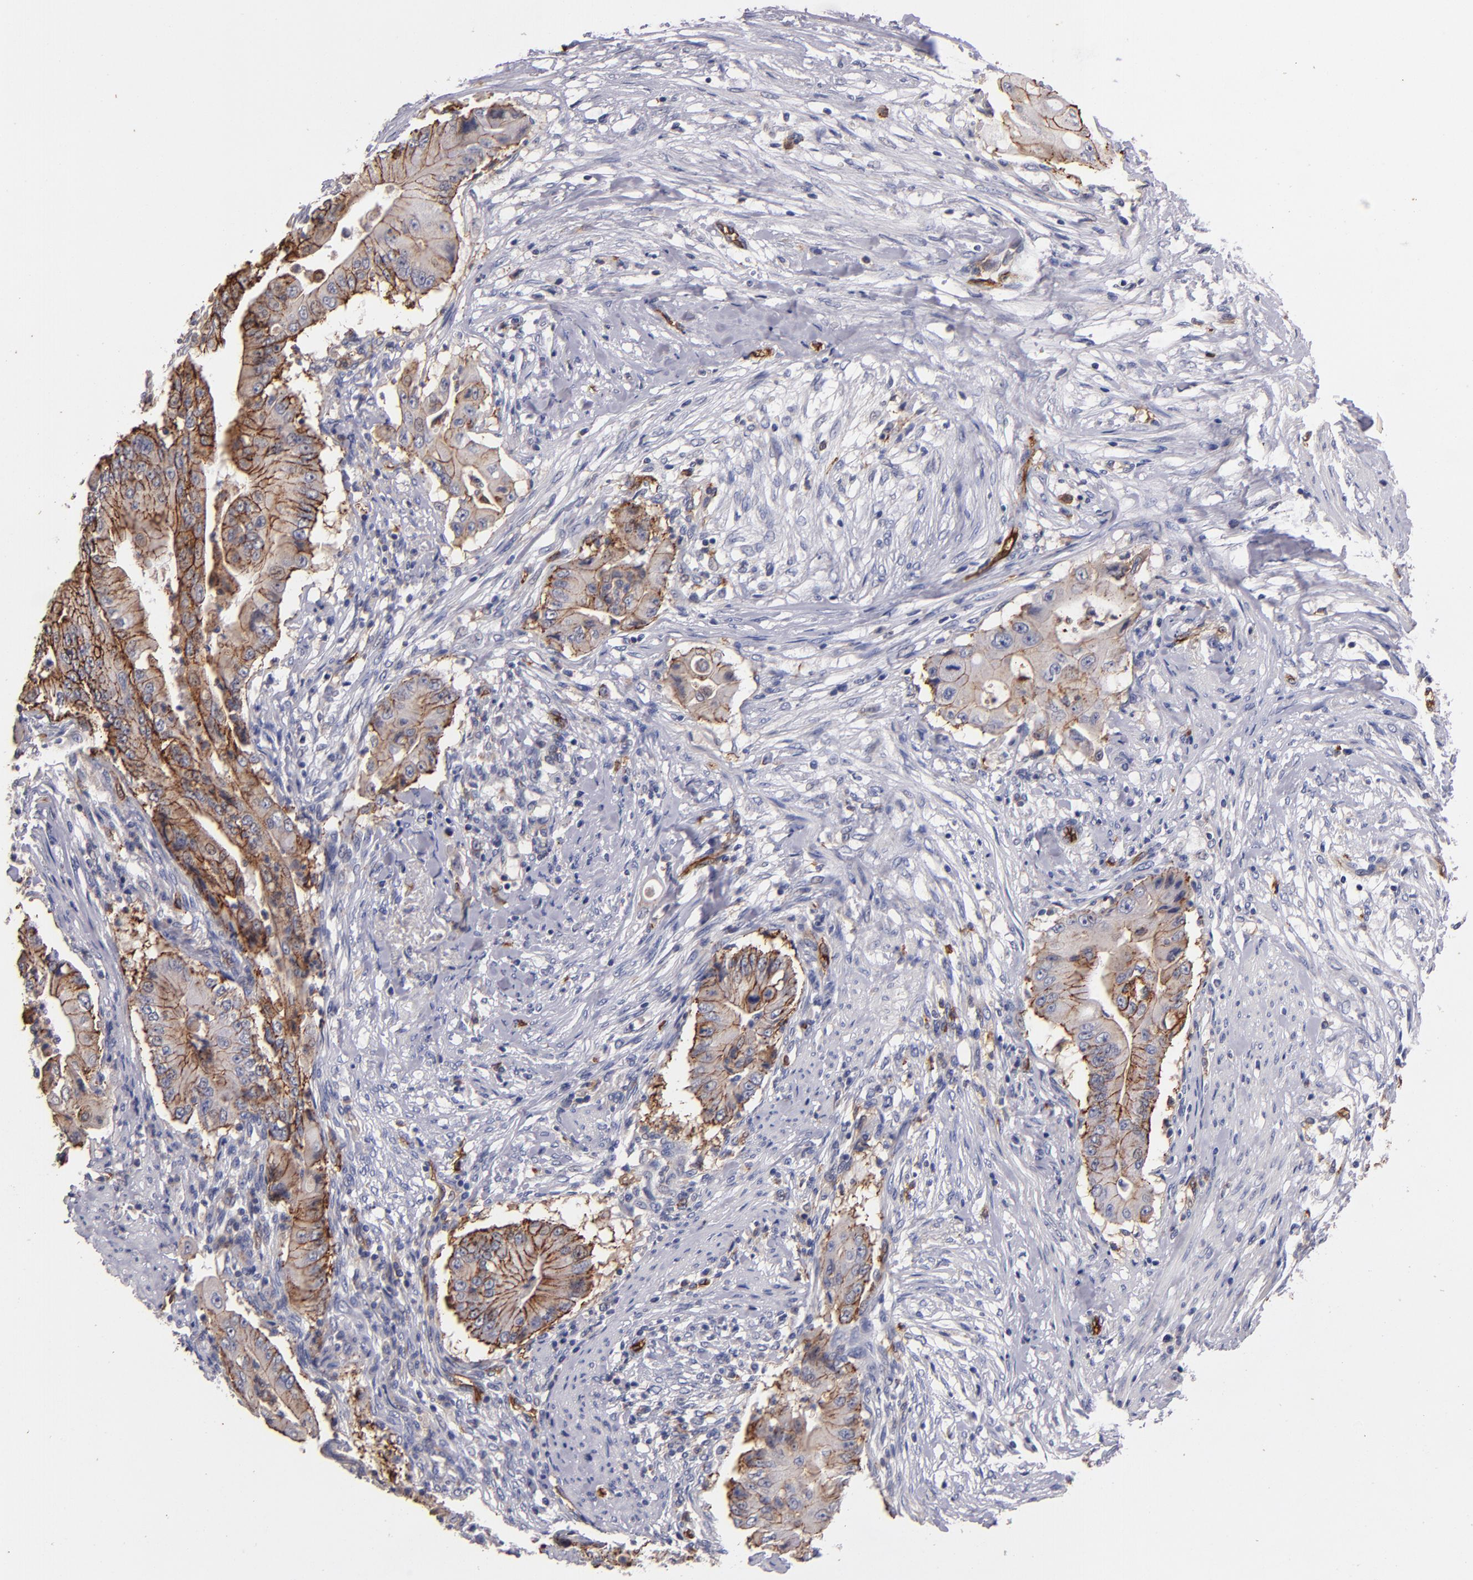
{"staining": {"intensity": "strong", "quantity": ">75%", "location": "cytoplasmic/membranous"}, "tissue": "pancreatic cancer", "cell_type": "Tumor cells", "image_type": "cancer", "snomed": [{"axis": "morphology", "description": "Adenocarcinoma, NOS"}, {"axis": "topography", "description": "Pancreas"}], "caption": "This is a histology image of immunohistochemistry (IHC) staining of pancreatic cancer (adenocarcinoma), which shows strong positivity in the cytoplasmic/membranous of tumor cells.", "gene": "CLDN5", "patient": {"sex": "male", "age": 62}}